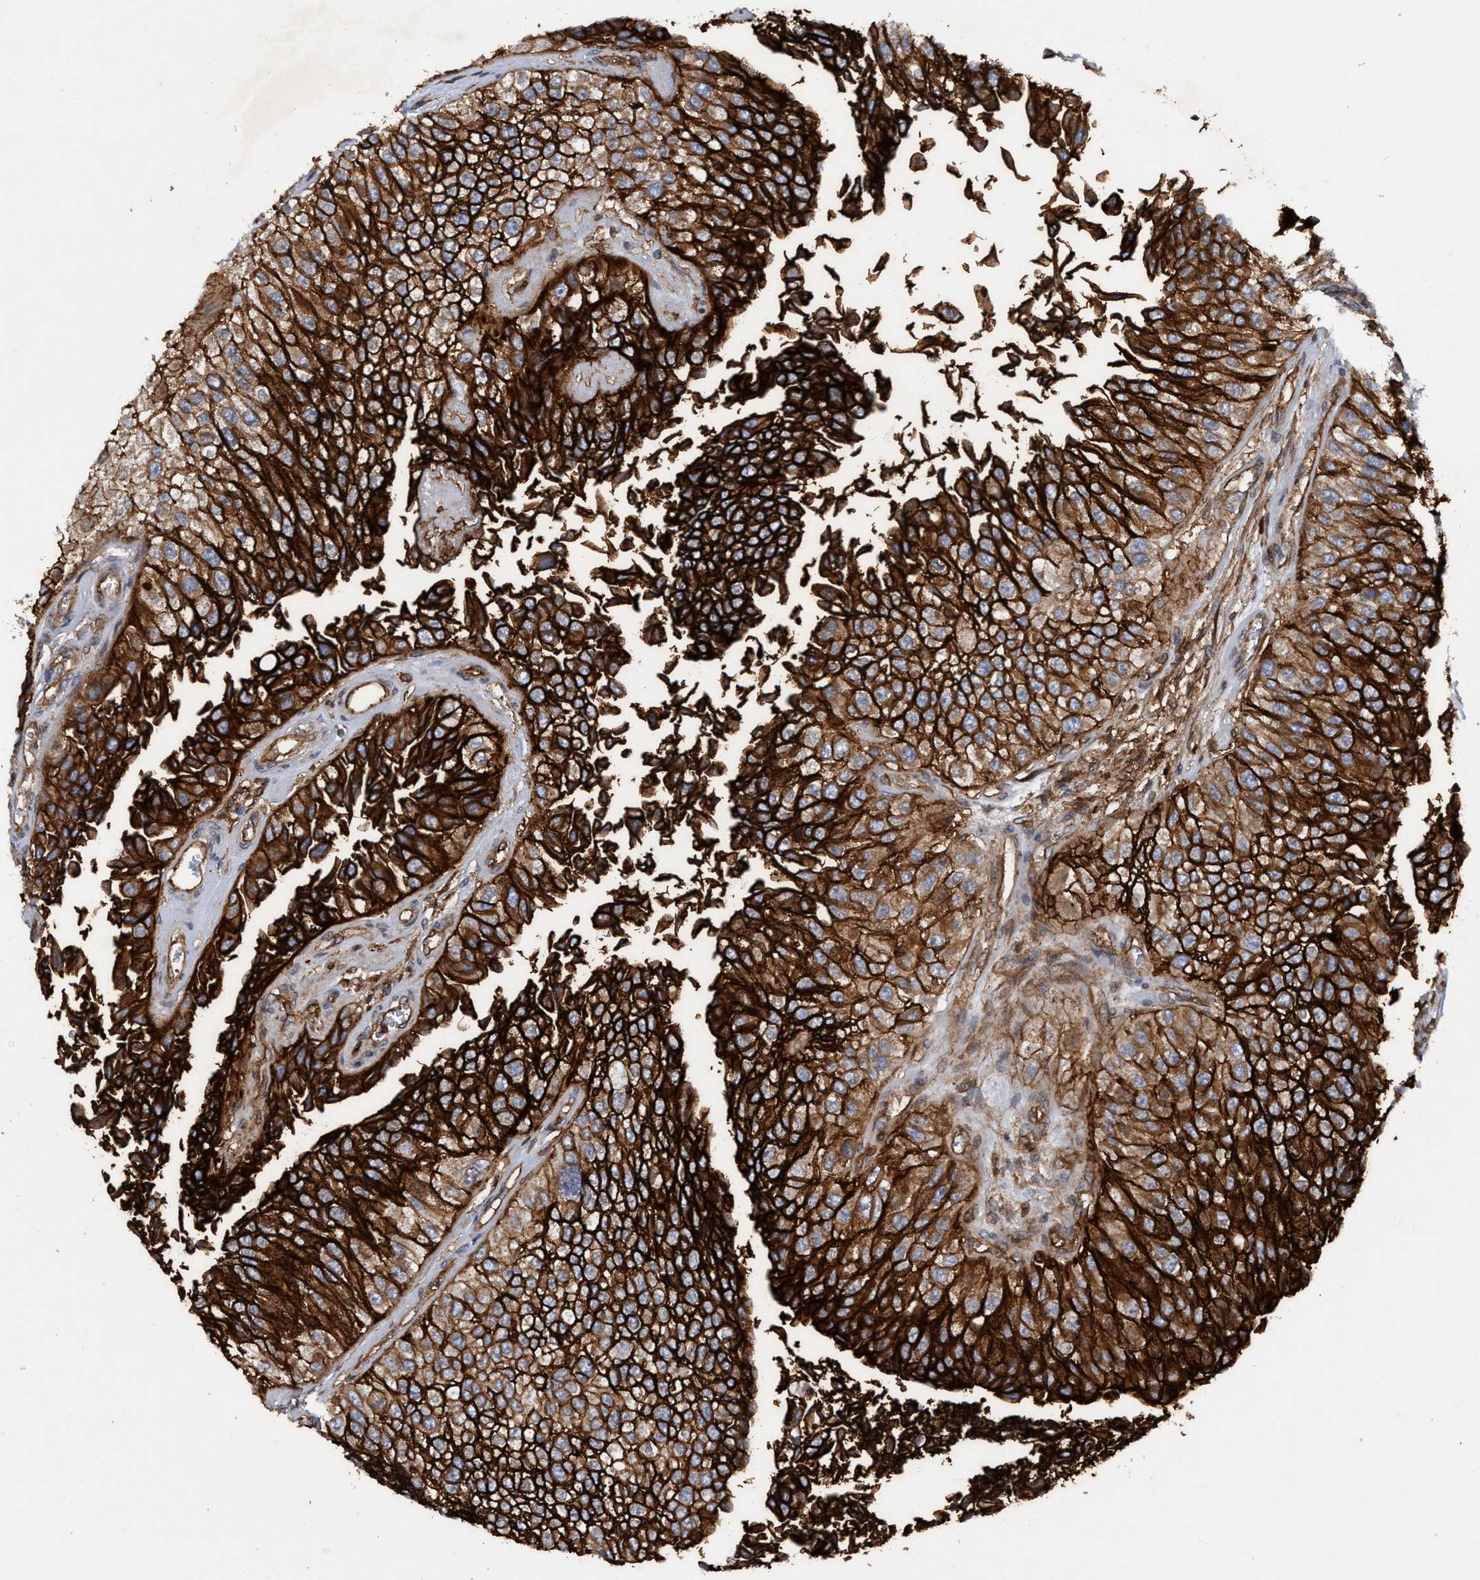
{"staining": {"intensity": "strong", "quantity": ">75%", "location": "cytoplasmic/membranous"}, "tissue": "urothelial cancer", "cell_type": "Tumor cells", "image_type": "cancer", "snomed": [{"axis": "morphology", "description": "Urothelial carcinoma, High grade"}, {"axis": "topography", "description": "Kidney"}, {"axis": "topography", "description": "Urinary bladder"}], "caption": "Strong cytoplasmic/membranous positivity is seen in about >75% of tumor cells in high-grade urothelial carcinoma. (Brightfield microscopy of DAB IHC at high magnification).", "gene": "SLC16A3", "patient": {"sex": "male", "age": 77}}